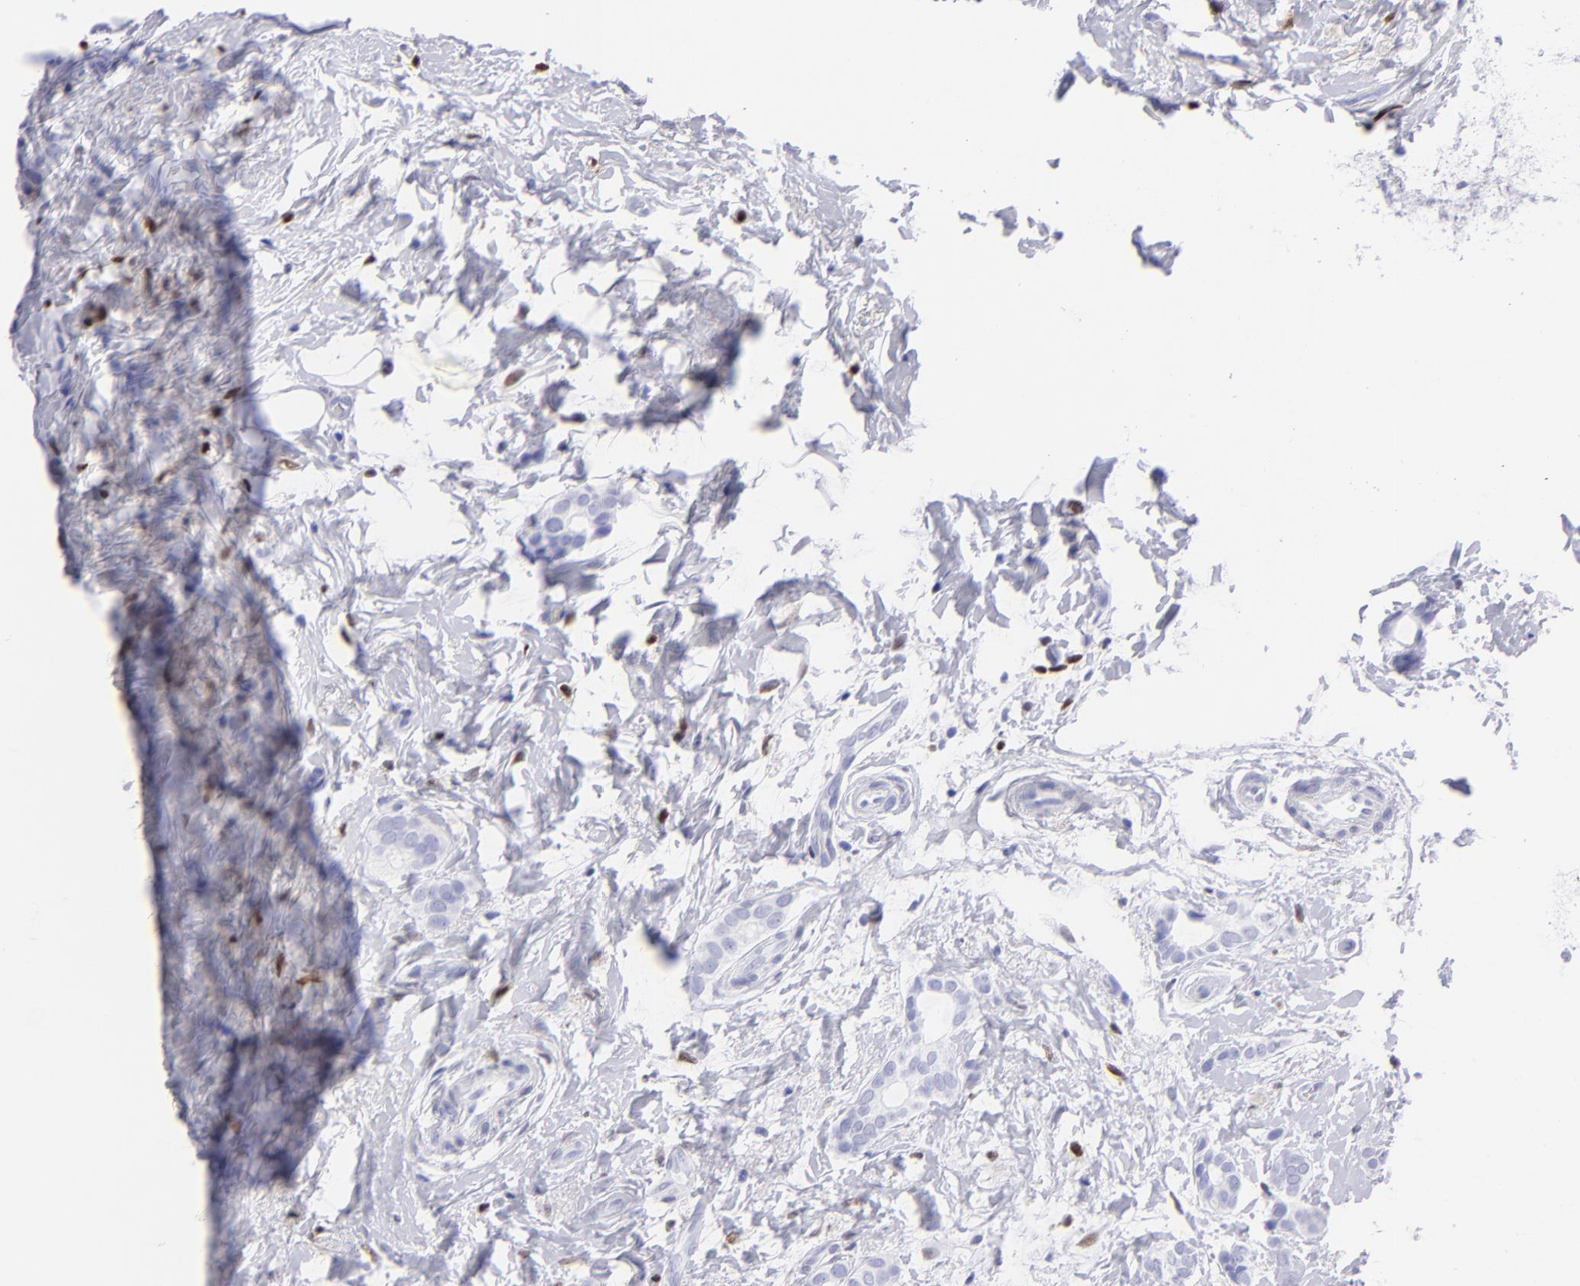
{"staining": {"intensity": "negative", "quantity": "none", "location": "none"}, "tissue": "breast cancer", "cell_type": "Tumor cells", "image_type": "cancer", "snomed": [{"axis": "morphology", "description": "Duct carcinoma"}, {"axis": "topography", "description": "Breast"}], "caption": "Tumor cells are negative for brown protein staining in breast intraductal carcinoma.", "gene": "MITF", "patient": {"sex": "female", "age": 54}}